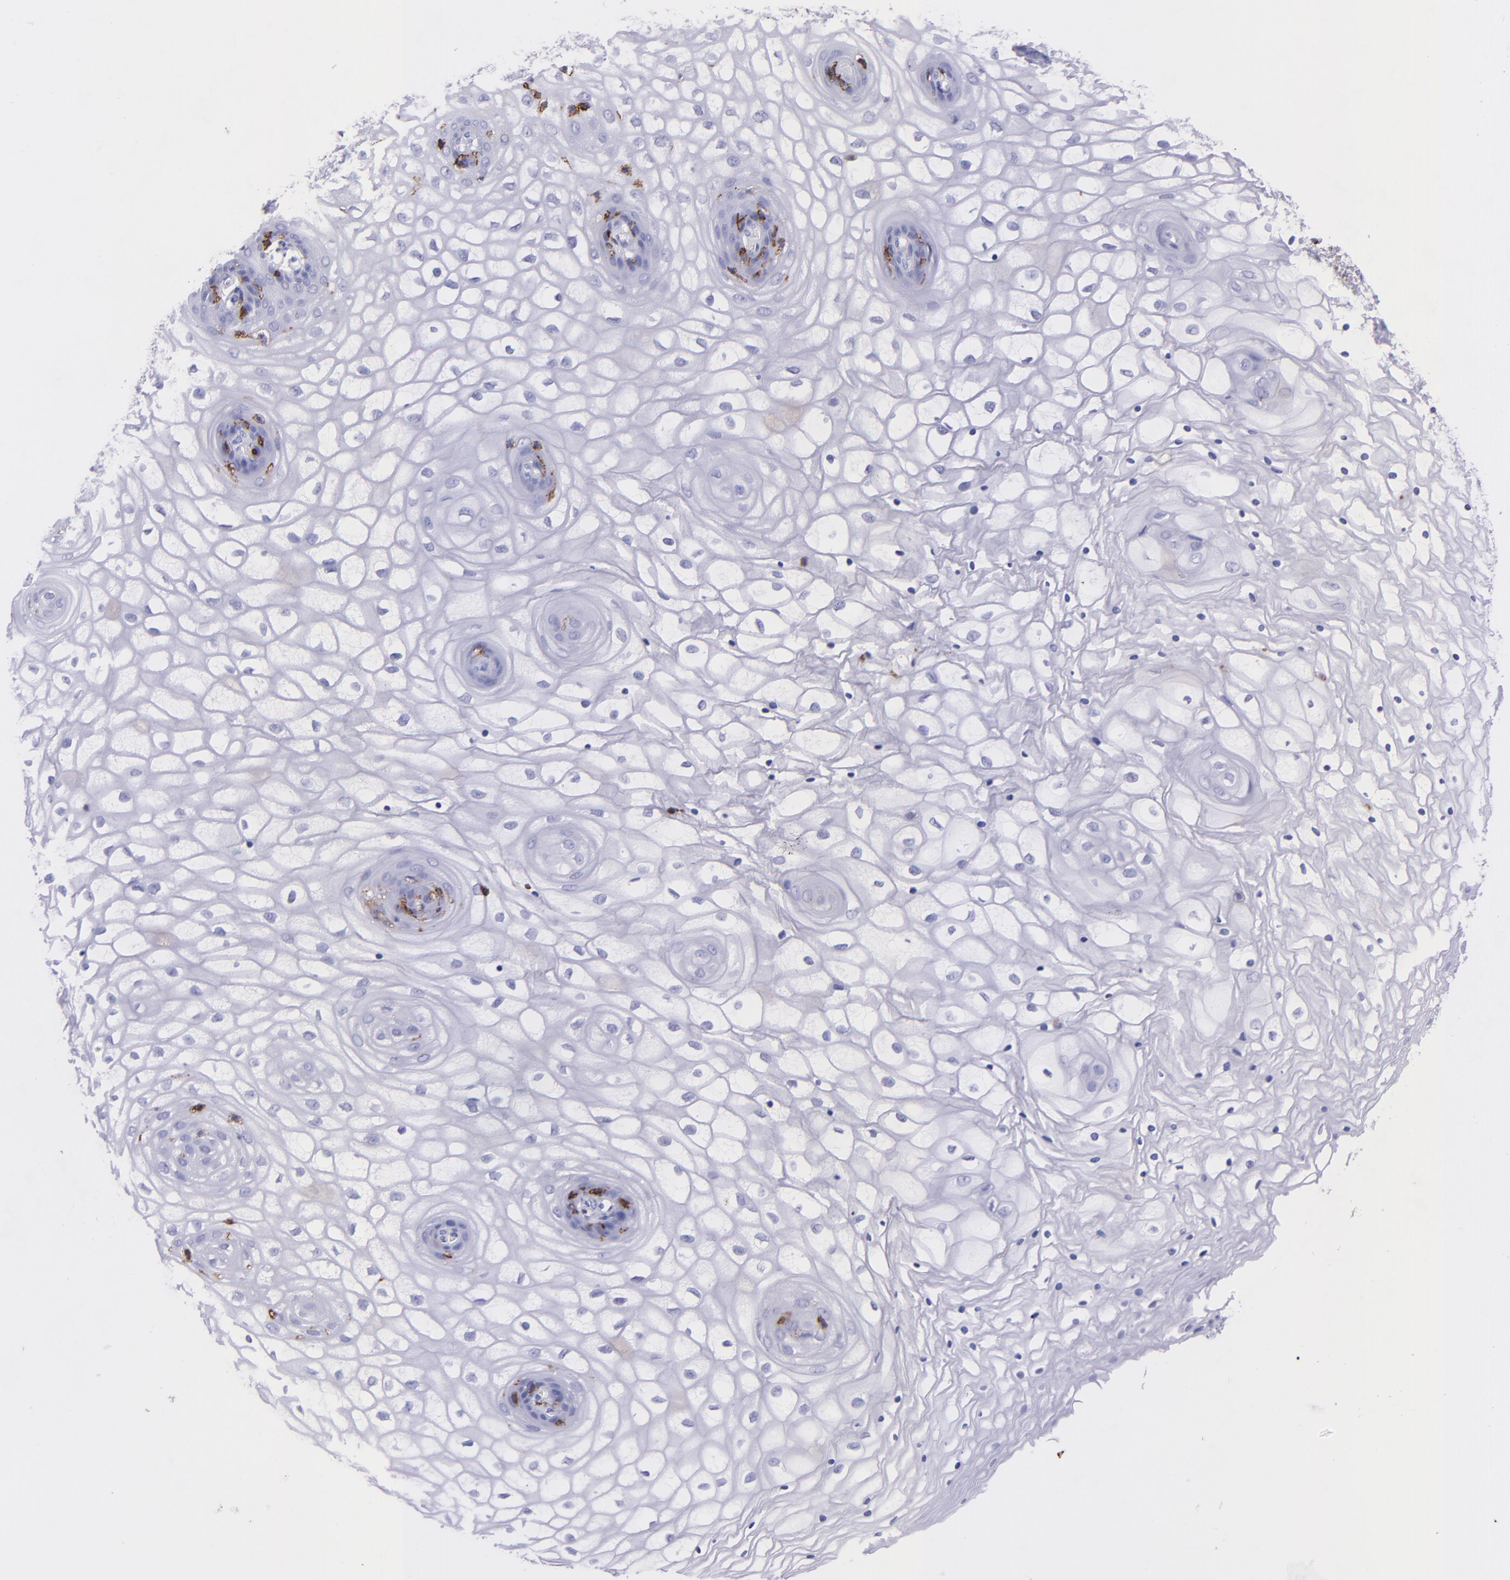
{"staining": {"intensity": "moderate", "quantity": "<25%", "location": "cytoplasmic/membranous"}, "tissue": "vagina", "cell_type": "Squamous epithelial cells", "image_type": "normal", "snomed": [{"axis": "morphology", "description": "Normal tissue, NOS"}, {"axis": "topography", "description": "Vagina"}], "caption": "This is an image of immunohistochemistry staining of benign vagina, which shows moderate staining in the cytoplasmic/membranous of squamous epithelial cells.", "gene": "SPN", "patient": {"sex": "female", "age": 34}}